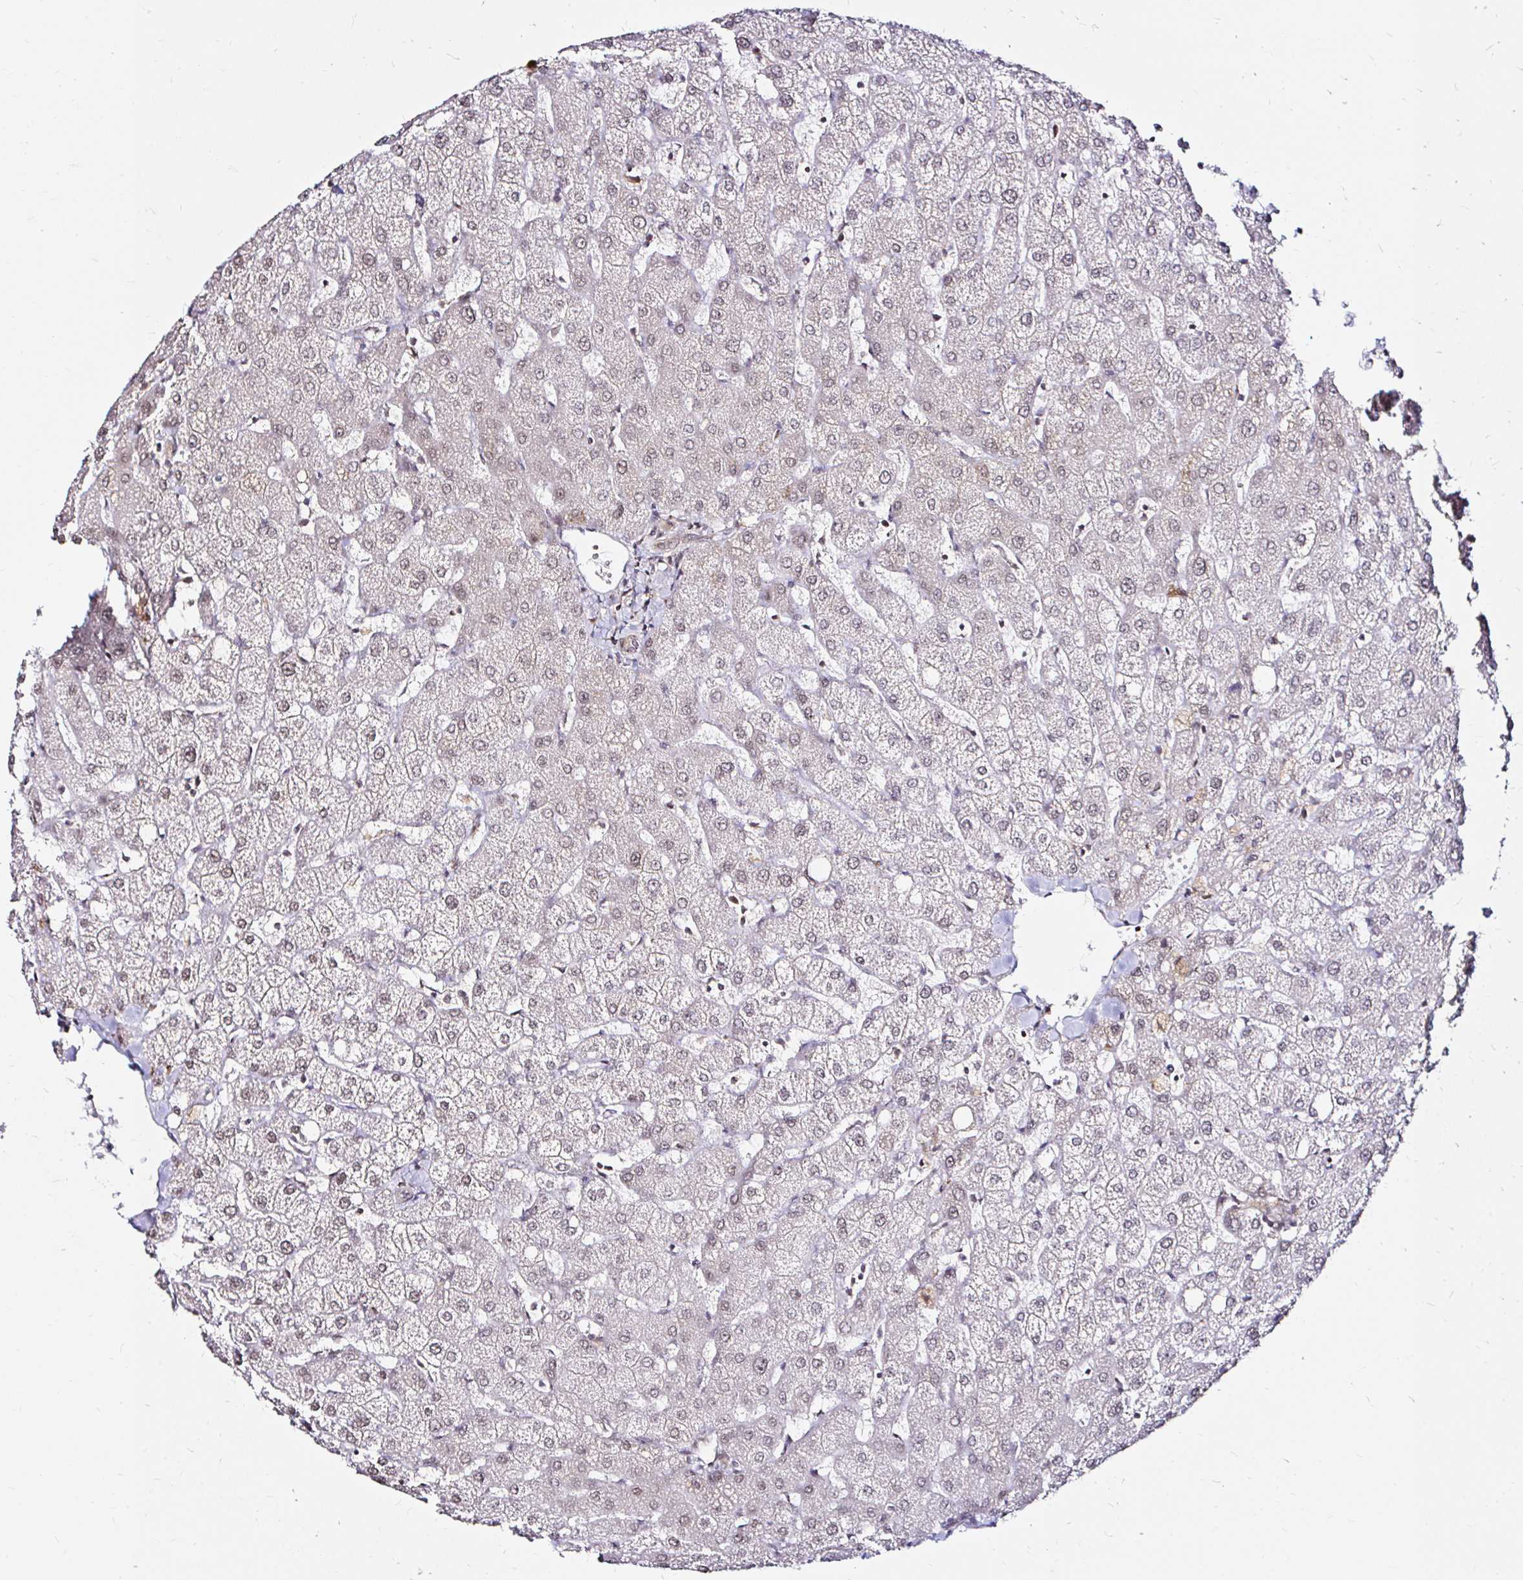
{"staining": {"intensity": "moderate", "quantity": "25%-75%", "location": "nuclear"}, "tissue": "liver", "cell_type": "Cholangiocytes", "image_type": "normal", "snomed": [{"axis": "morphology", "description": "Normal tissue, NOS"}, {"axis": "topography", "description": "Liver"}], "caption": "Approximately 25%-75% of cholangiocytes in unremarkable liver reveal moderate nuclear protein expression as visualized by brown immunohistochemical staining.", "gene": "SNRPC", "patient": {"sex": "female", "age": 54}}